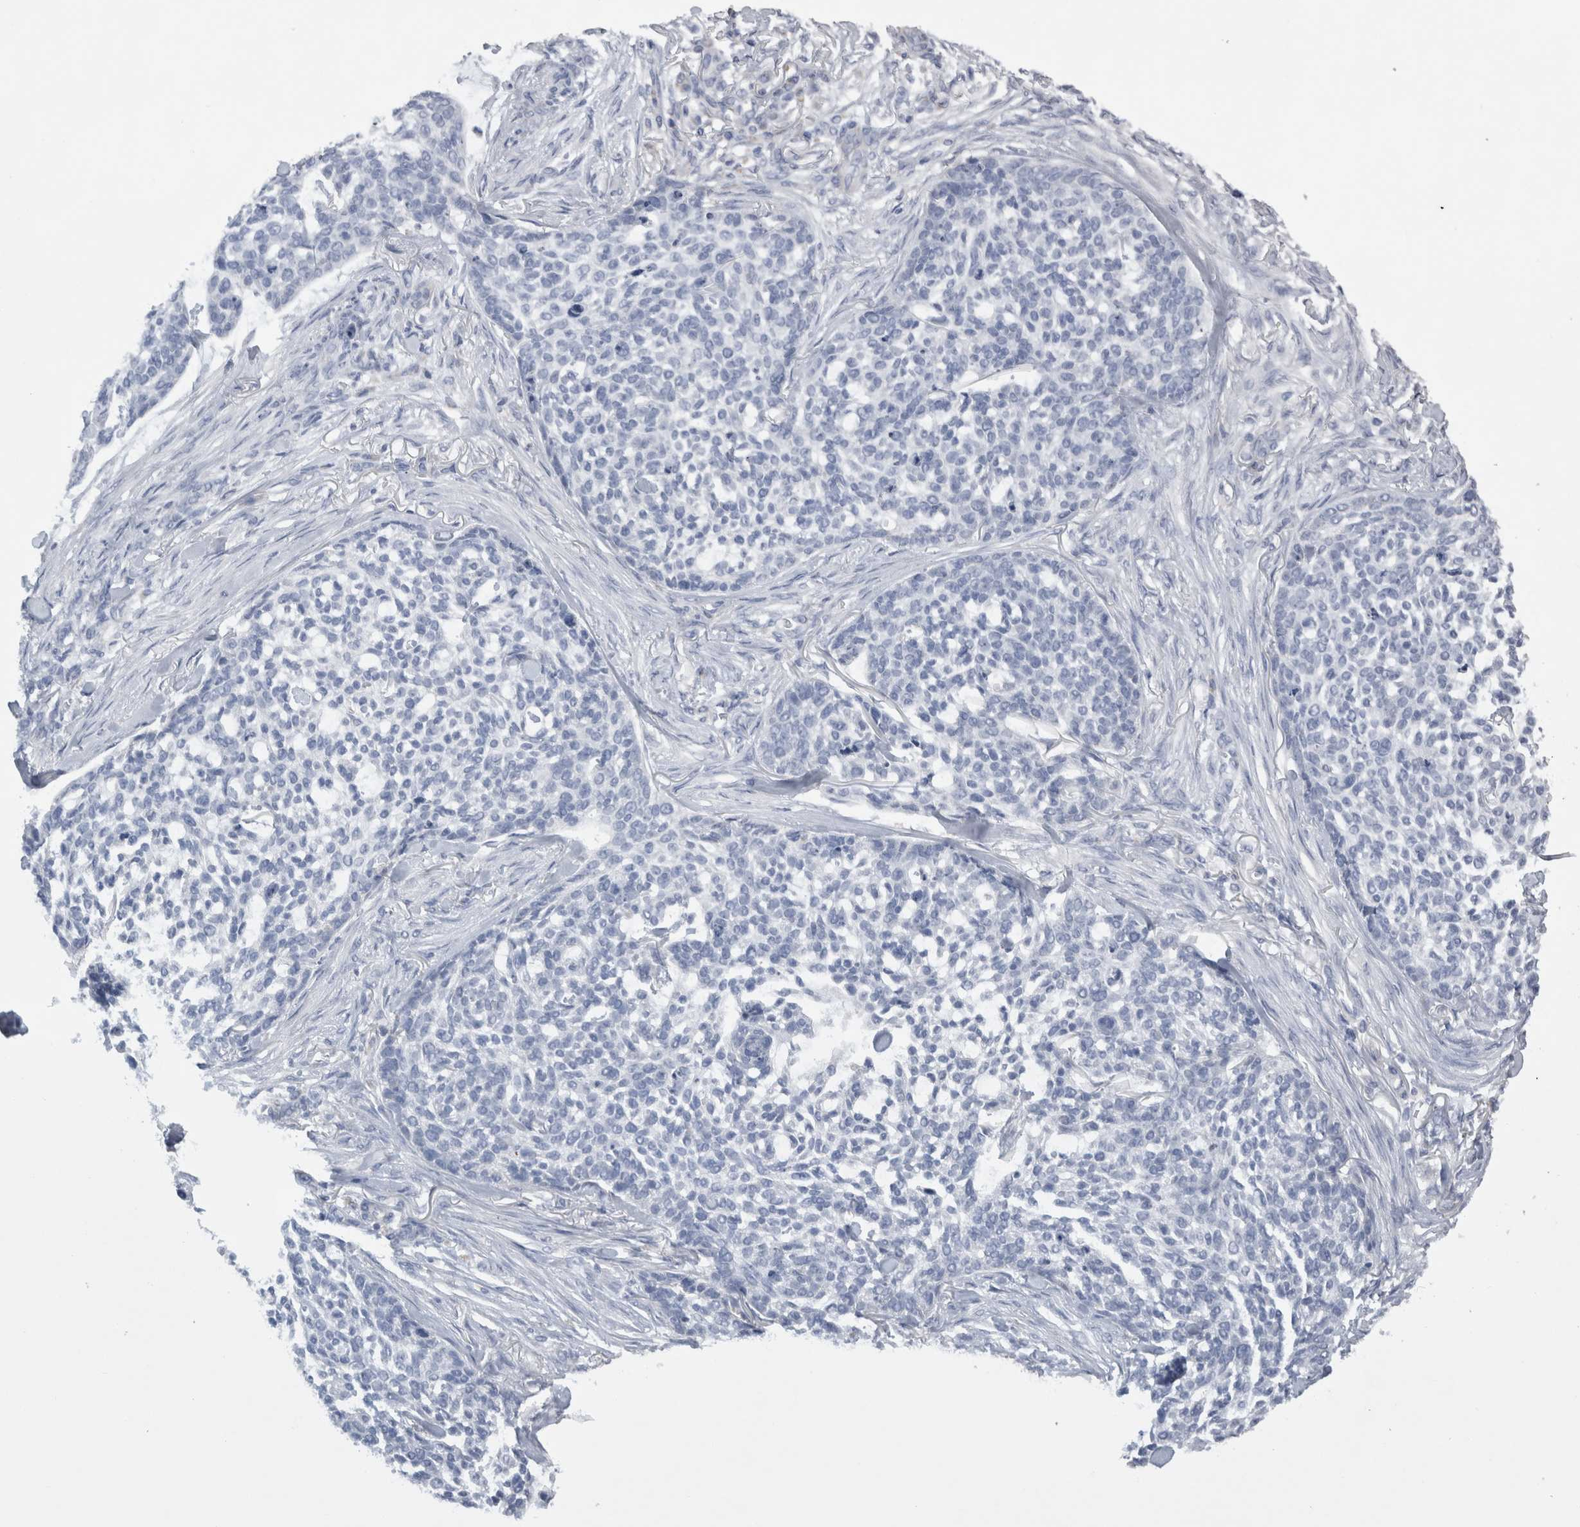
{"staining": {"intensity": "negative", "quantity": "none", "location": "none"}, "tissue": "skin cancer", "cell_type": "Tumor cells", "image_type": "cancer", "snomed": [{"axis": "morphology", "description": "Basal cell carcinoma"}, {"axis": "topography", "description": "Skin"}], "caption": "Basal cell carcinoma (skin) was stained to show a protein in brown. There is no significant positivity in tumor cells.", "gene": "DHRS4", "patient": {"sex": "female", "age": 64}}